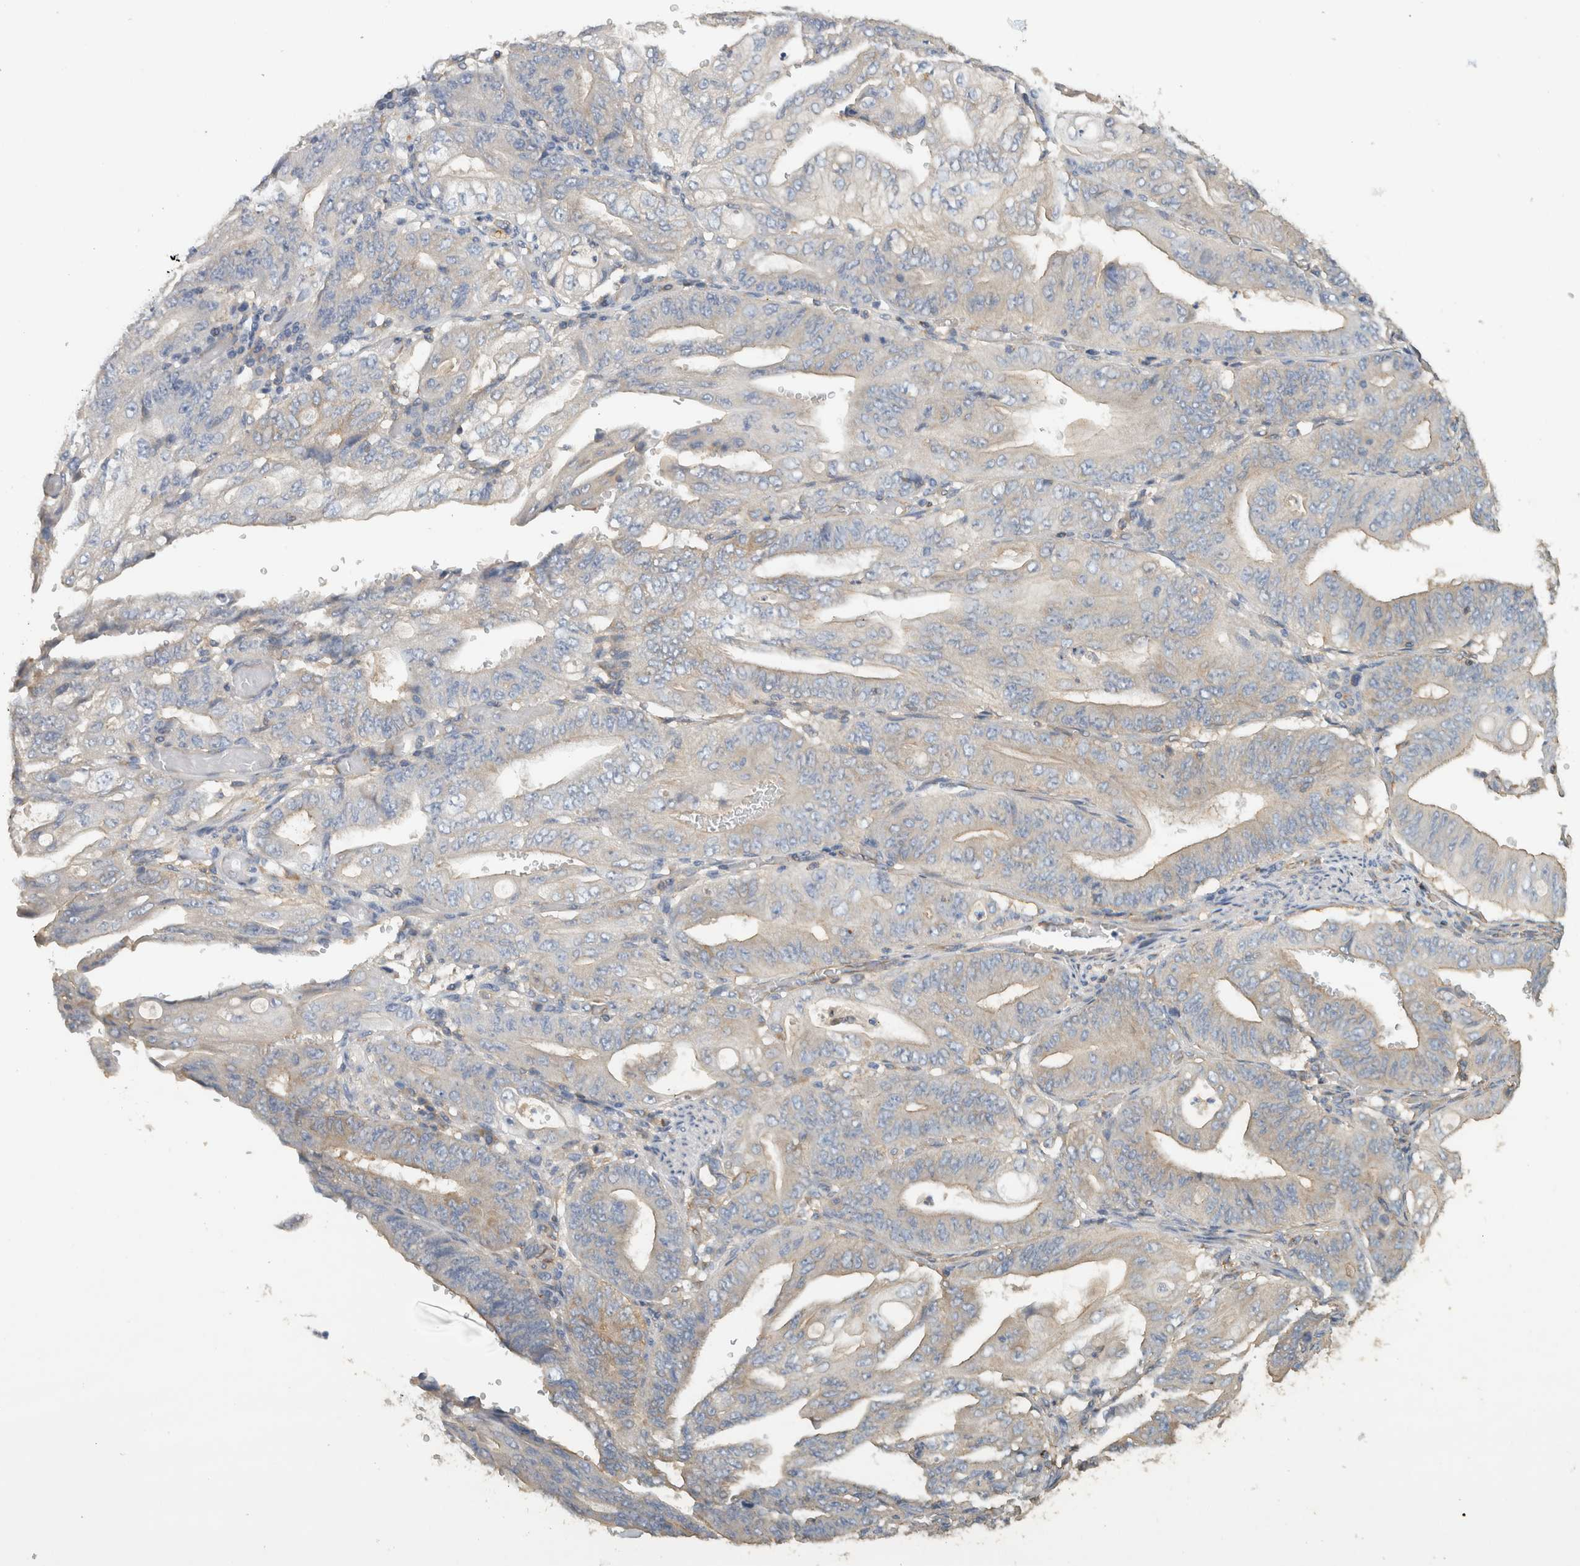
{"staining": {"intensity": "weak", "quantity": "<25%", "location": "cytoplasmic/membranous"}, "tissue": "stomach cancer", "cell_type": "Tumor cells", "image_type": "cancer", "snomed": [{"axis": "morphology", "description": "Adenocarcinoma, NOS"}, {"axis": "topography", "description": "Stomach"}], "caption": "A histopathology image of stomach cancer (adenocarcinoma) stained for a protein reveals no brown staining in tumor cells. Nuclei are stained in blue.", "gene": "EIF4G3", "patient": {"sex": "female", "age": 73}}